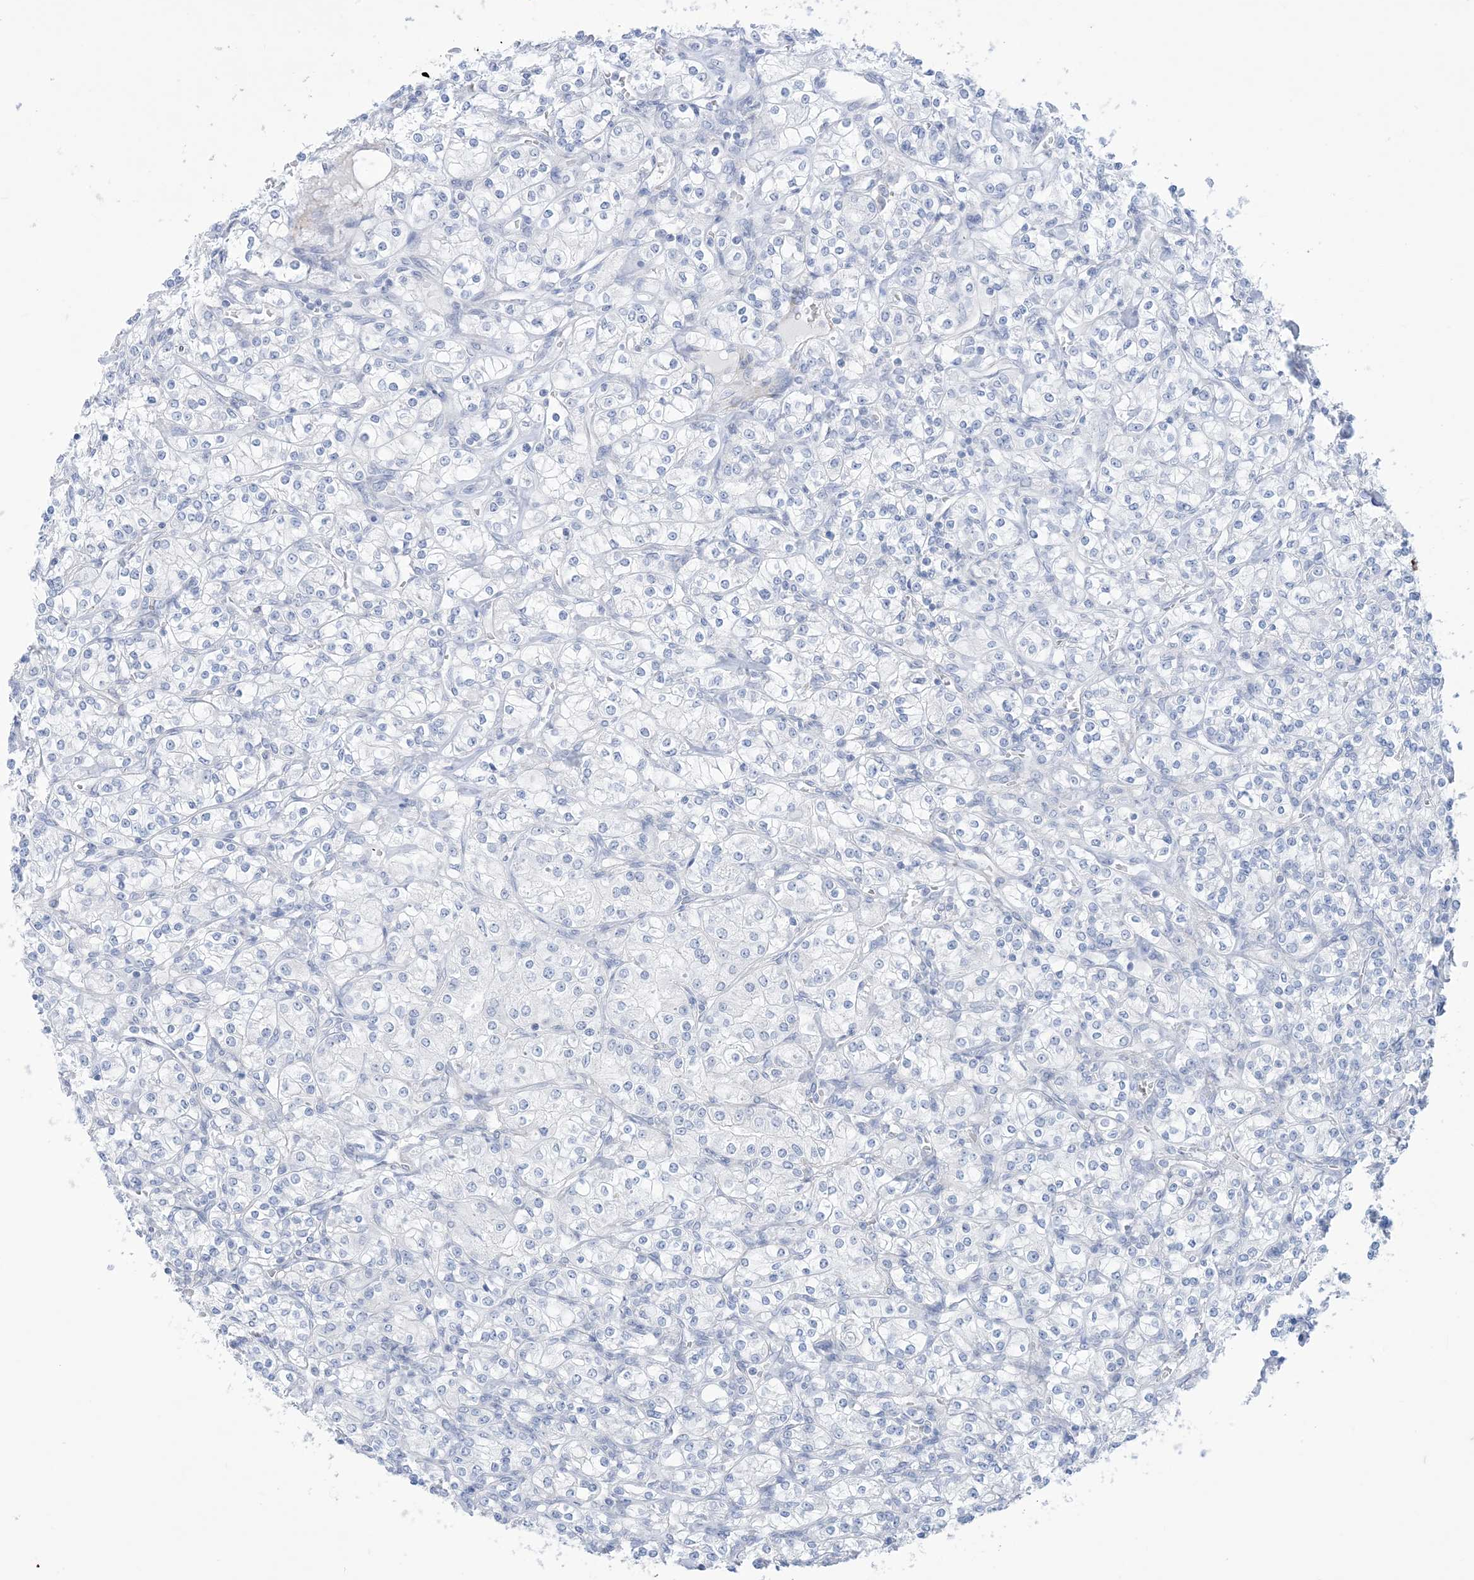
{"staining": {"intensity": "negative", "quantity": "none", "location": "none"}, "tissue": "renal cancer", "cell_type": "Tumor cells", "image_type": "cancer", "snomed": [{"axis": "morphology", "description": "Adenocarcinoma, NOS"}, {"axis": "topography", "description": "Kidney"}], "caption": "Photomicrograph shows no significant protein positivity in tumor cells of renal adenocarcinoma.", "gene": "MARS2", "patient": {"sex": "male", "age": 77}}